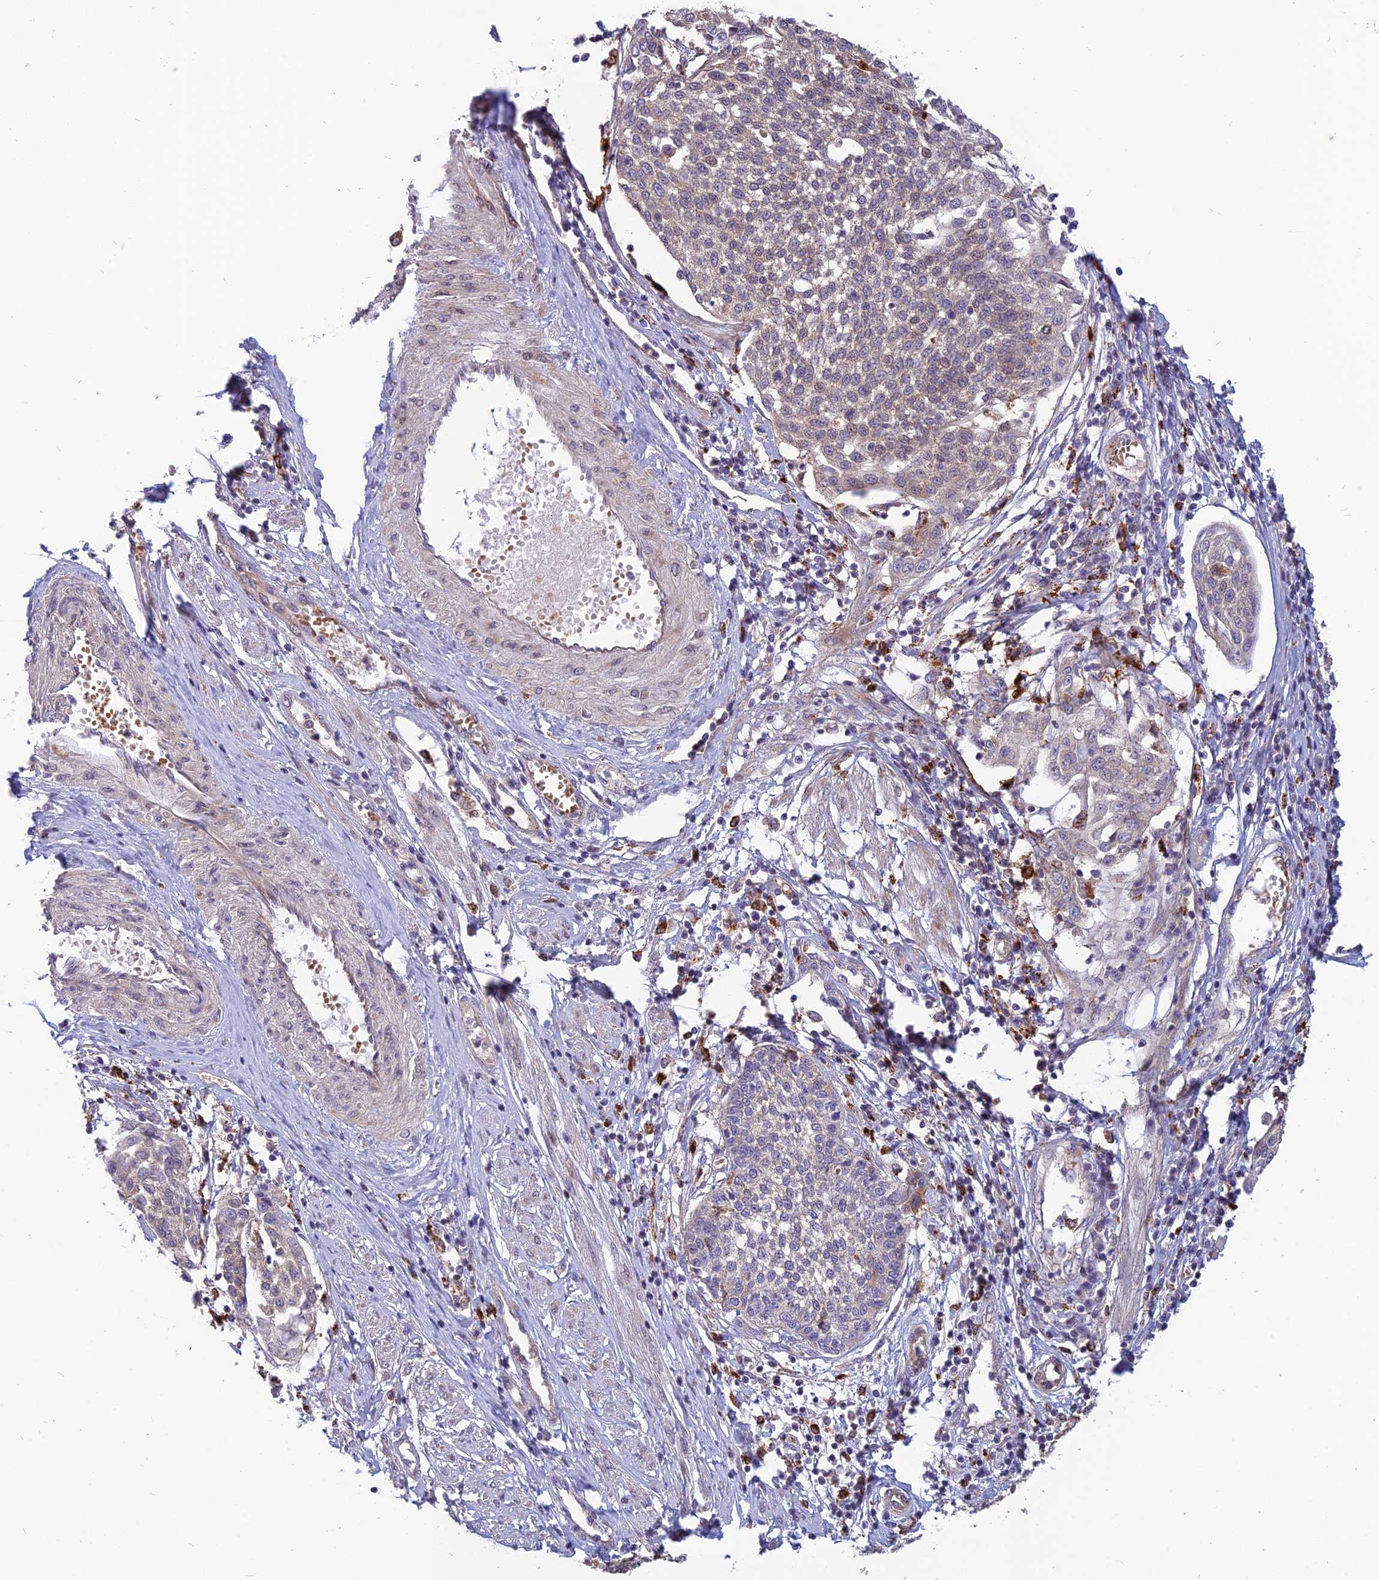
{"staining": {"intensity": "weak", "quantity": "<25%", "location": "cytoplasmic/membranous"}, "tissue": "cervical cancer", "cell_type": "Tumor cells", "image_type": "cancer", "snomed": [{"axis": "morphology", "description": "Squamous cell carcinoma, NOS"}, {"axis": "topography", "description": "Cervix"}], "caption": "Protein analysis of squamous cell carcinoma (cervical) displays no significant positivity in tumor cells. Nuclei are stained in blue.", "gene": "PHKA2", "patient": {"sex": "female", "age": 34}}